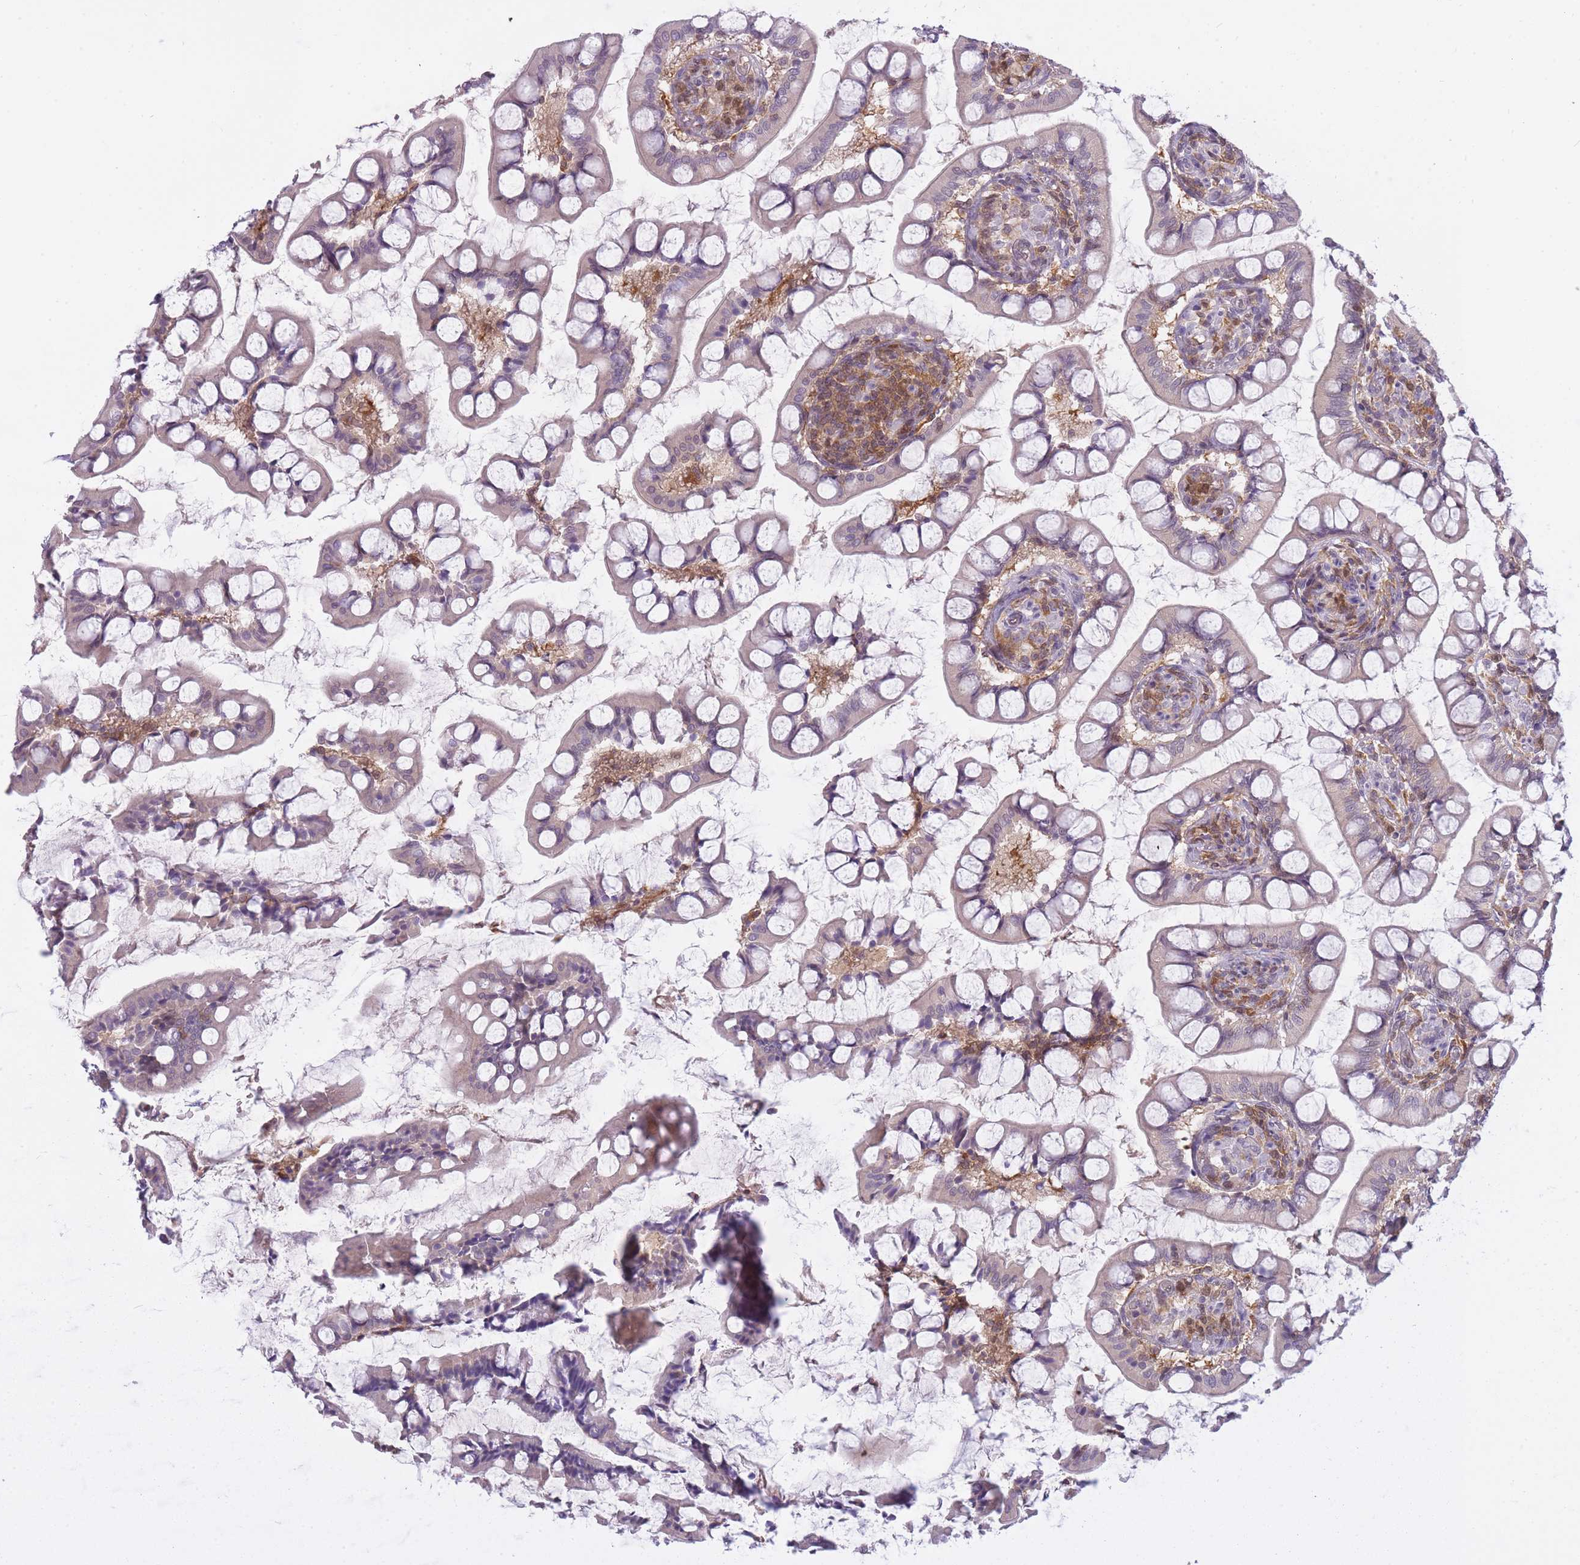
{"staining": {"intensity": "weak", "quantity": "25%-75%", "location": "cytoplasmic/membranous"}, "tissue": "small intestine", "cell_type": "Glandular cells", "image_type": "normal", "snomed": [{"axis": "morphology", "description": "Normal tissue, NOS"}, {"axis": "topography", "description": "Small intestine"}], "caption": "The immunohistochemical stain shows weak cytoplasmic/membranous expression in glandular cells of unremarkable small intestine. The protein is shown in brown color, while the nuclei are stained blue.", "gene": "CXorf38", "patient": {"sex": "male", "age": 52}}